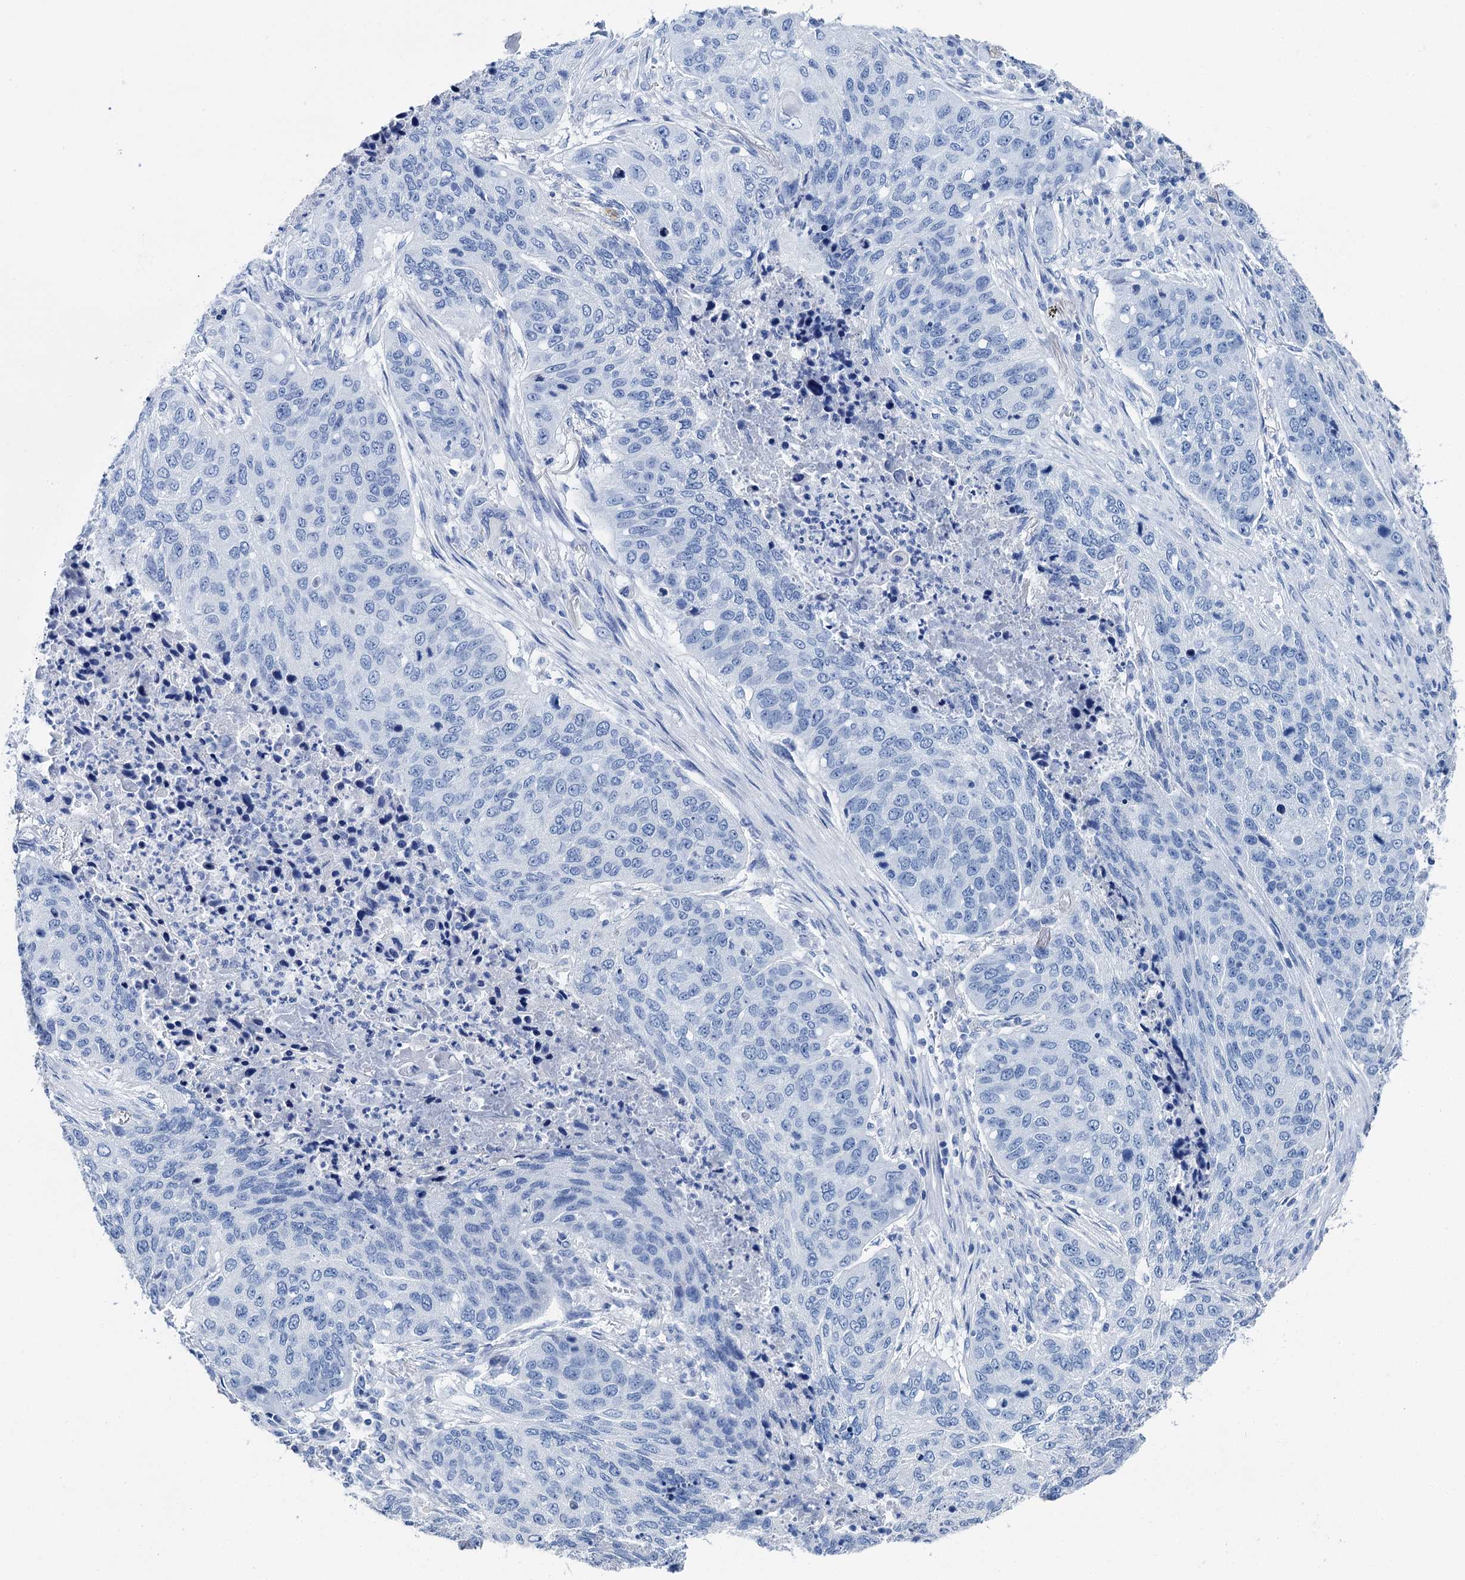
{"staining": {"intensity": "negative", "quantity": "none", "location": "none"}, "tissue": "lung cancer", "cell_type": "Tumor cells", "image_type": "cancer", "snomed": [{"axis": "morphology", "description": "Squamous cell carcinoma, NOS"}, {"axis": "topography", "description": "Lung"}], "caption": "IHC of human lung cancer exhibits no expression in tumor cells.", "gene": "BRINP1", "patient": {"sex": "female", "age": 63}}